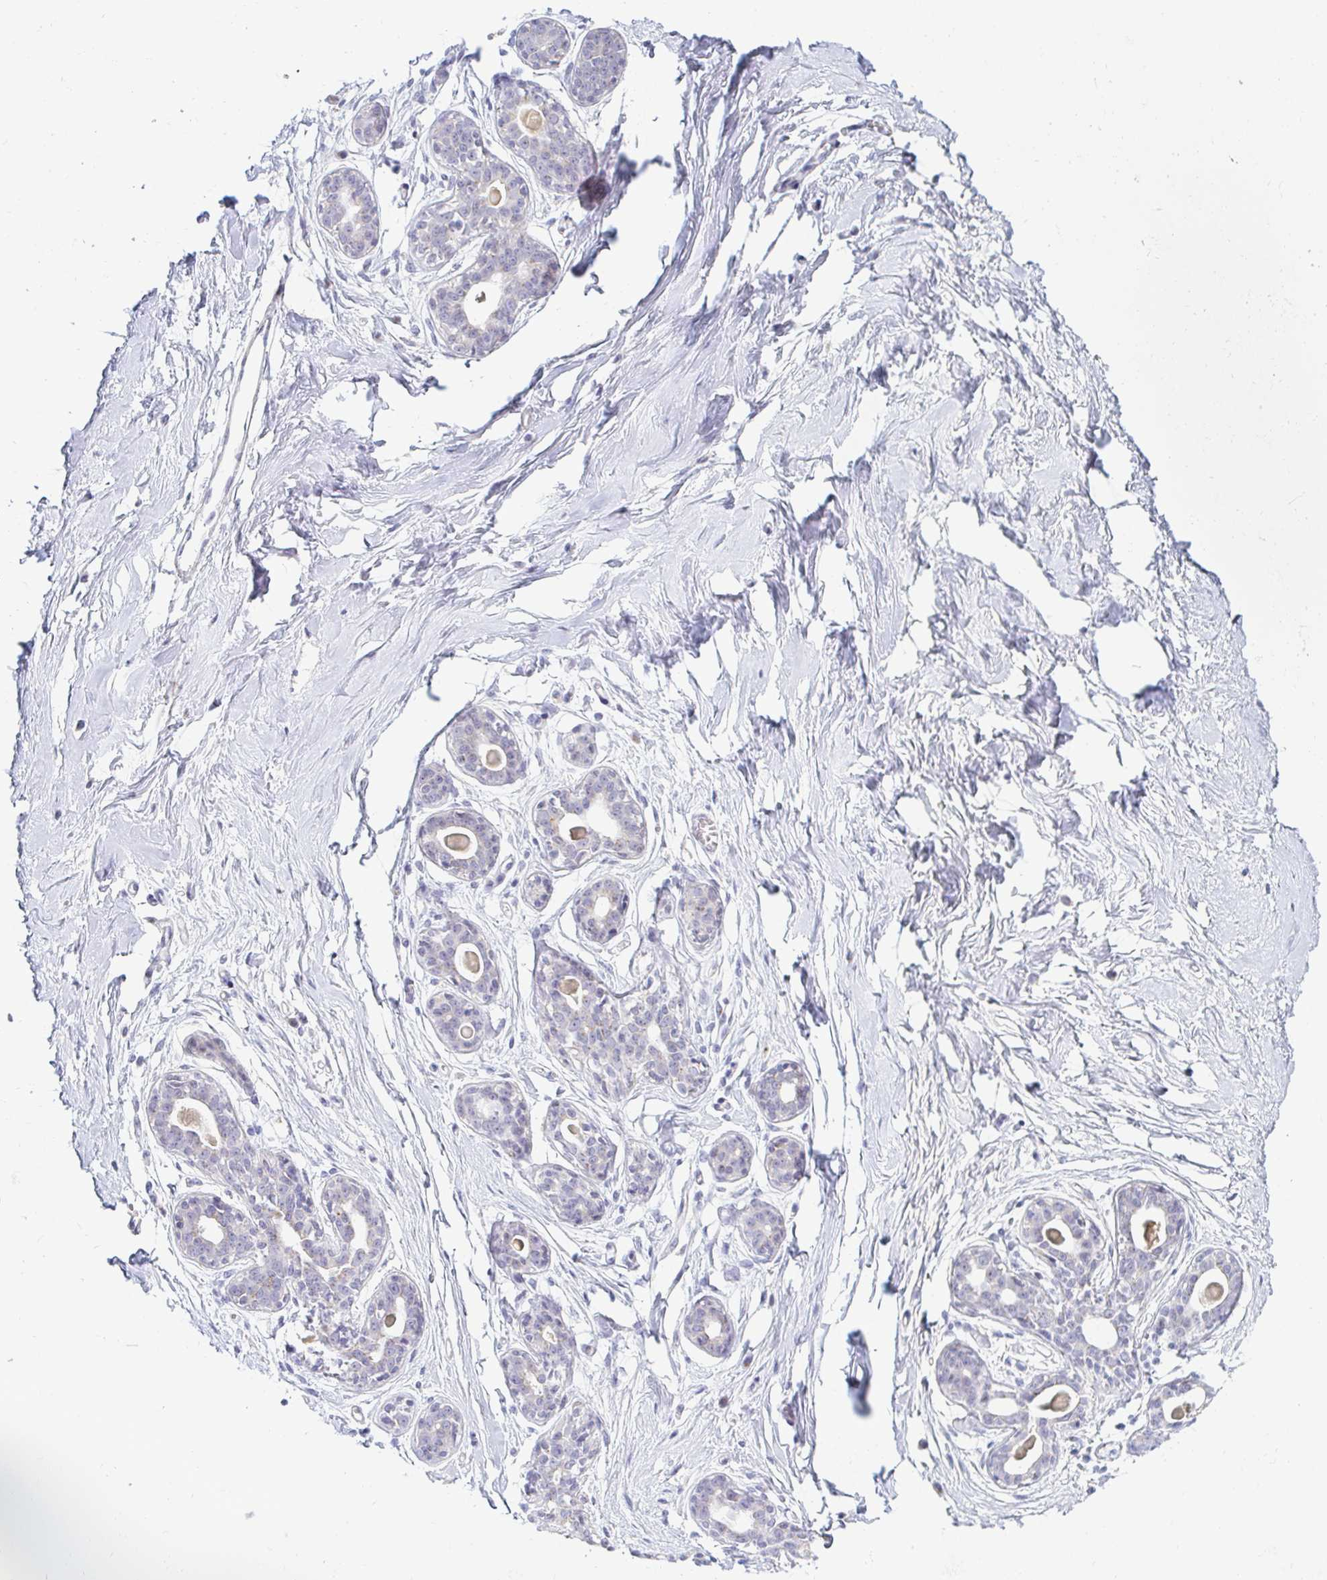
{"staining": {"intensity": "negative", "quantity": "none", "location": "none"}, "tissue": "breast", "cell_type": "Adipocytes", "image_type": "normal", "snomed": [{"axis": "morphology", "description": "Normal tissue, NOS"}, {"axis": "topography", "description": "Breast"}], "caption": "Micrograph shows no protein staining in adipocytes of normal breast. (DAB (3,3'-diaminobenzidine) immunohistochemistry, high magnification).", "gene": "OR51D1", "patient": {"sex": "female", "age": 45}}